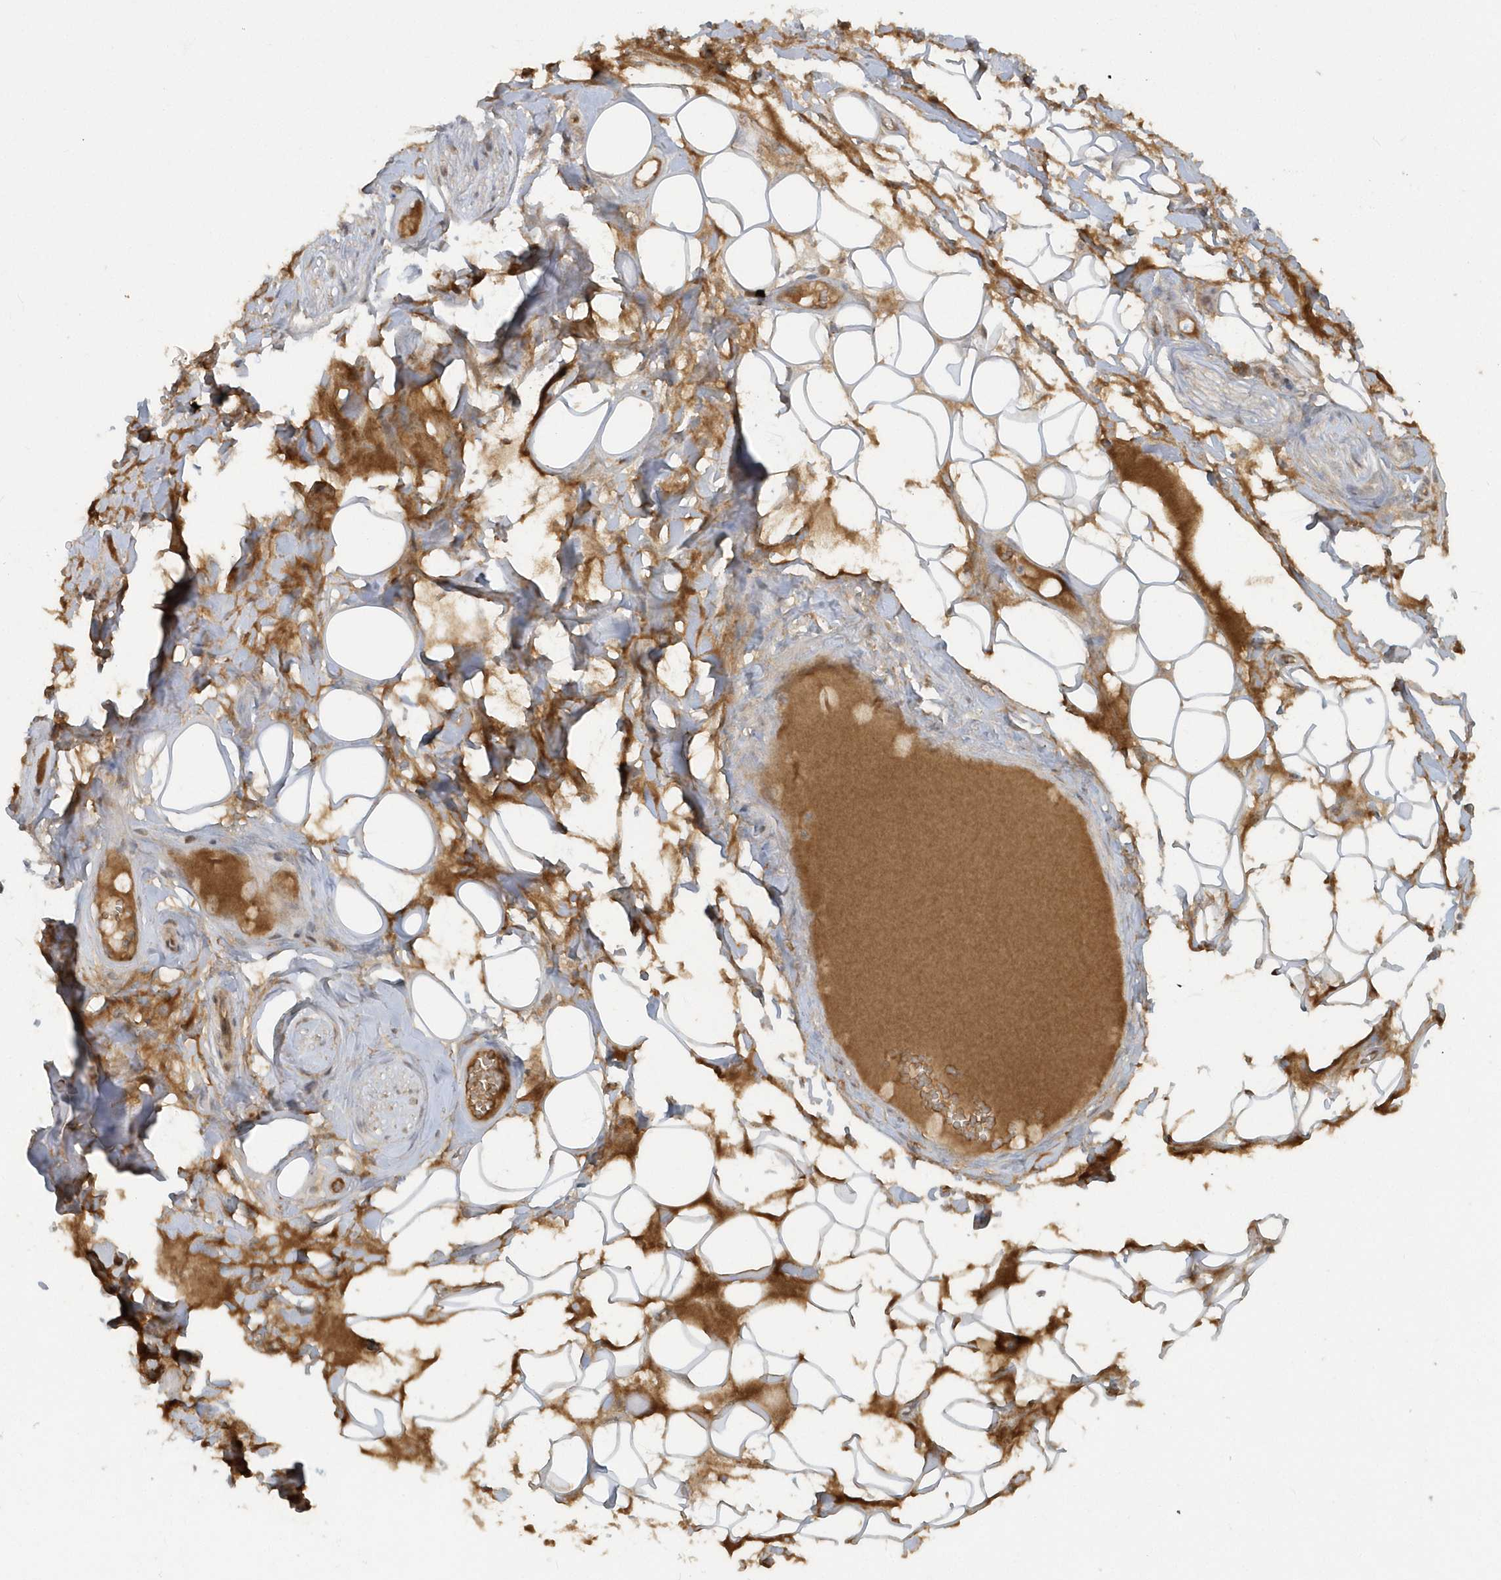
{"staining": {"intensity": "weak", "quantity": "25%-75%", "location": "cytoplasmic/membranous"}, "tissue": "adipose tissue", "cell_type": "Adipocytes", "image_type": "normal", "snomed": [{"axis": "morphology", "description": "Normal tissue, NOS"}, {"axis": "morphology", "description": "Inflammation, NOS"}, {"axis": "topography", "description": "Salivary gland"}, {"axis": "topography", "description": "Peripheral nerve tissue"}], "caption": "This photomicrograph displays IHC staining of normal human adipose tissue, with low weak cytoplasmic/membranous staining in about 25%-75% of adipocytes.", "gene": "STIM2", "patient": {"sex": "female", "age": 75}}